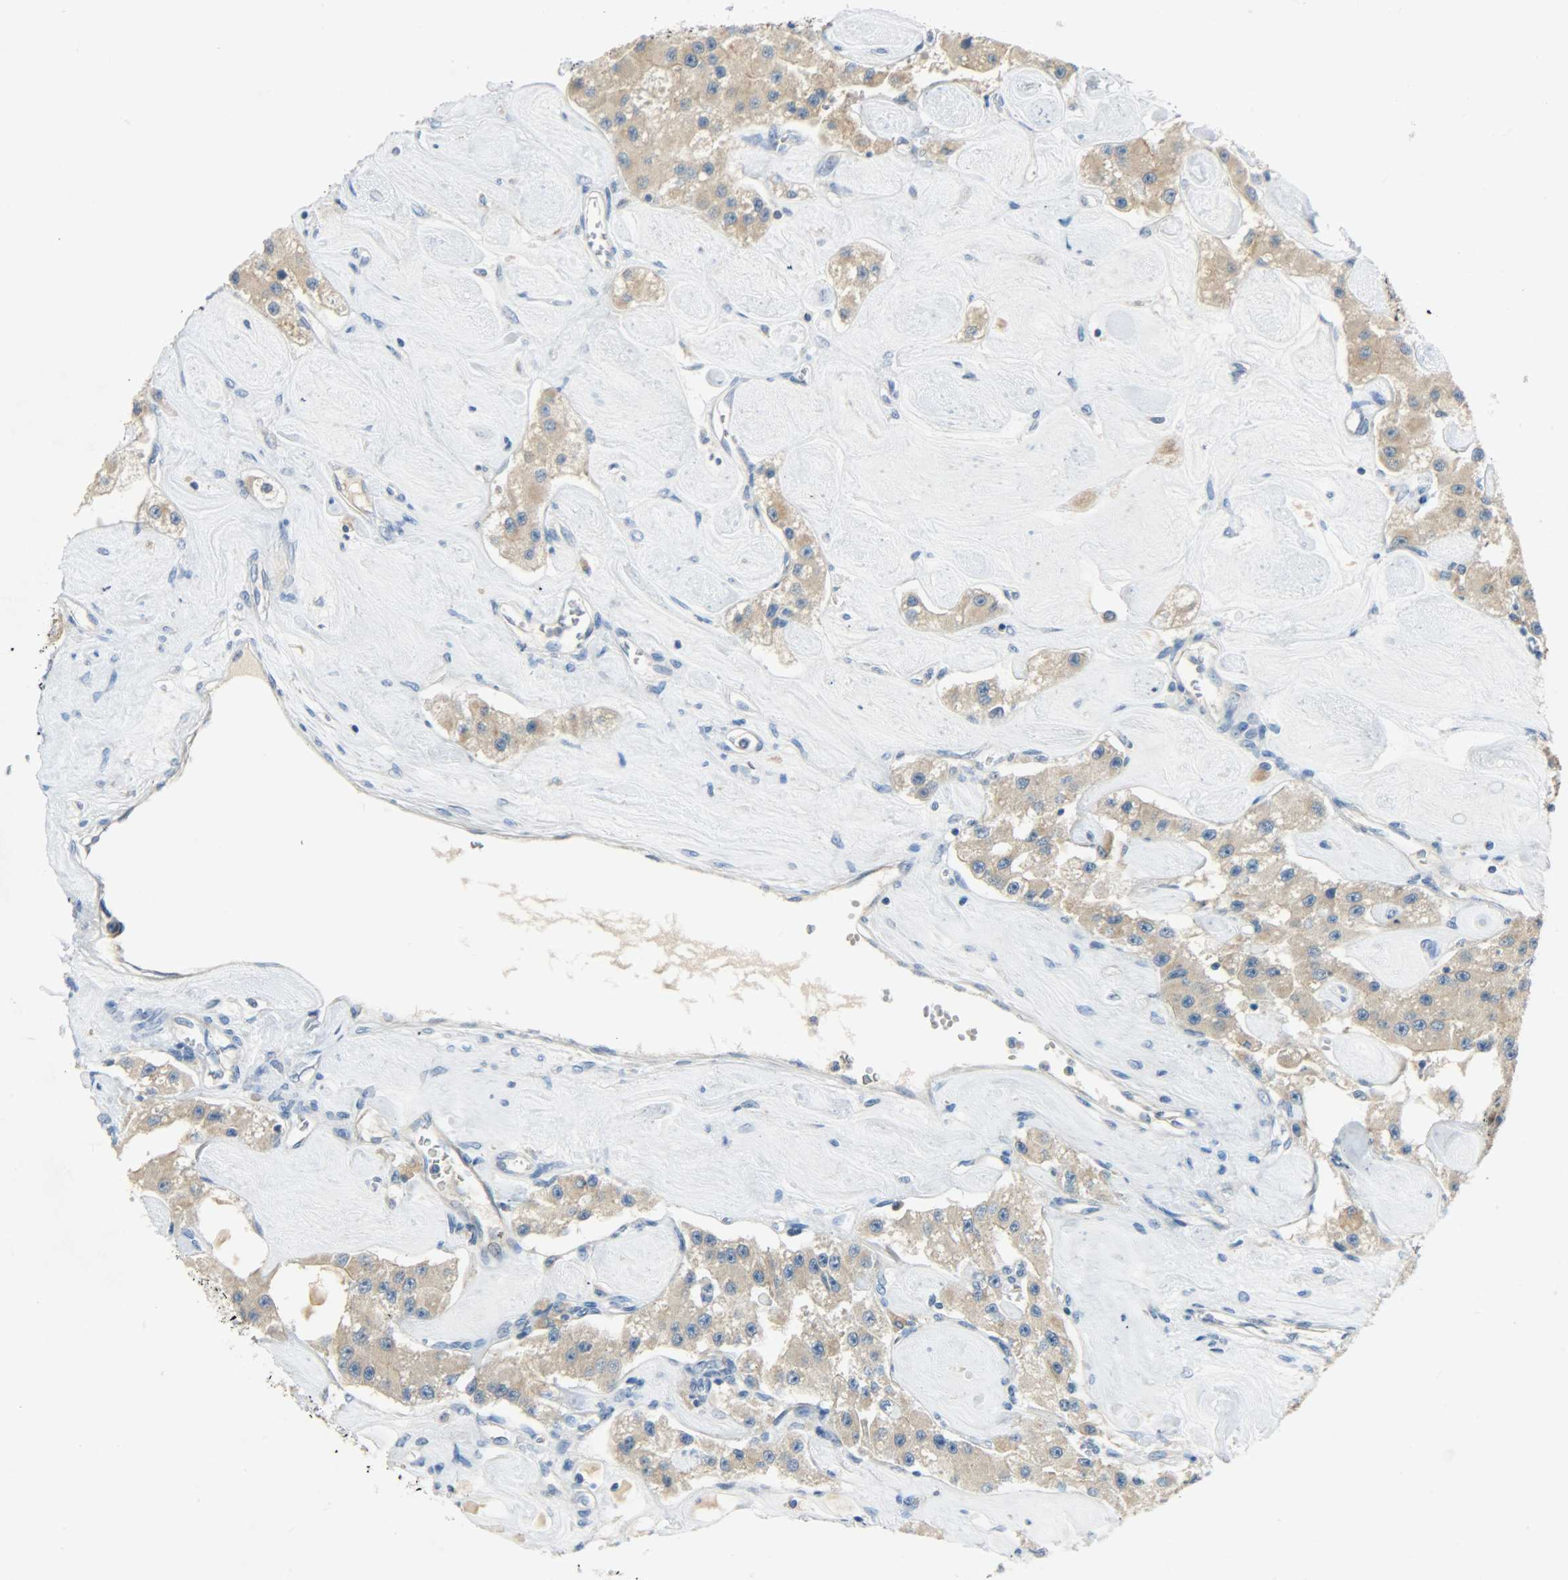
{"staining": {"intensity": "moderate", "quantity": ">75%", "location": "cytoplasmic/membranous"}, "tissue": "carcinoid", "cell_type": "Tumor cells", "image_type": "cancer", "snomed": [{"axis": "morphology", "description": "Carcinoid, malignant, NOS"}, {"axis": "topography", "description": "Pancreas"}], "caption": "This micrograph exhibits immunohistochemistry staining of human malignant carcinoid, with medium moderate cytoplasmic/membranous positivity in approximately >75% of tumor cells.", "gene": "DSG2", "patient": {"sex": "male", "age": 41}}